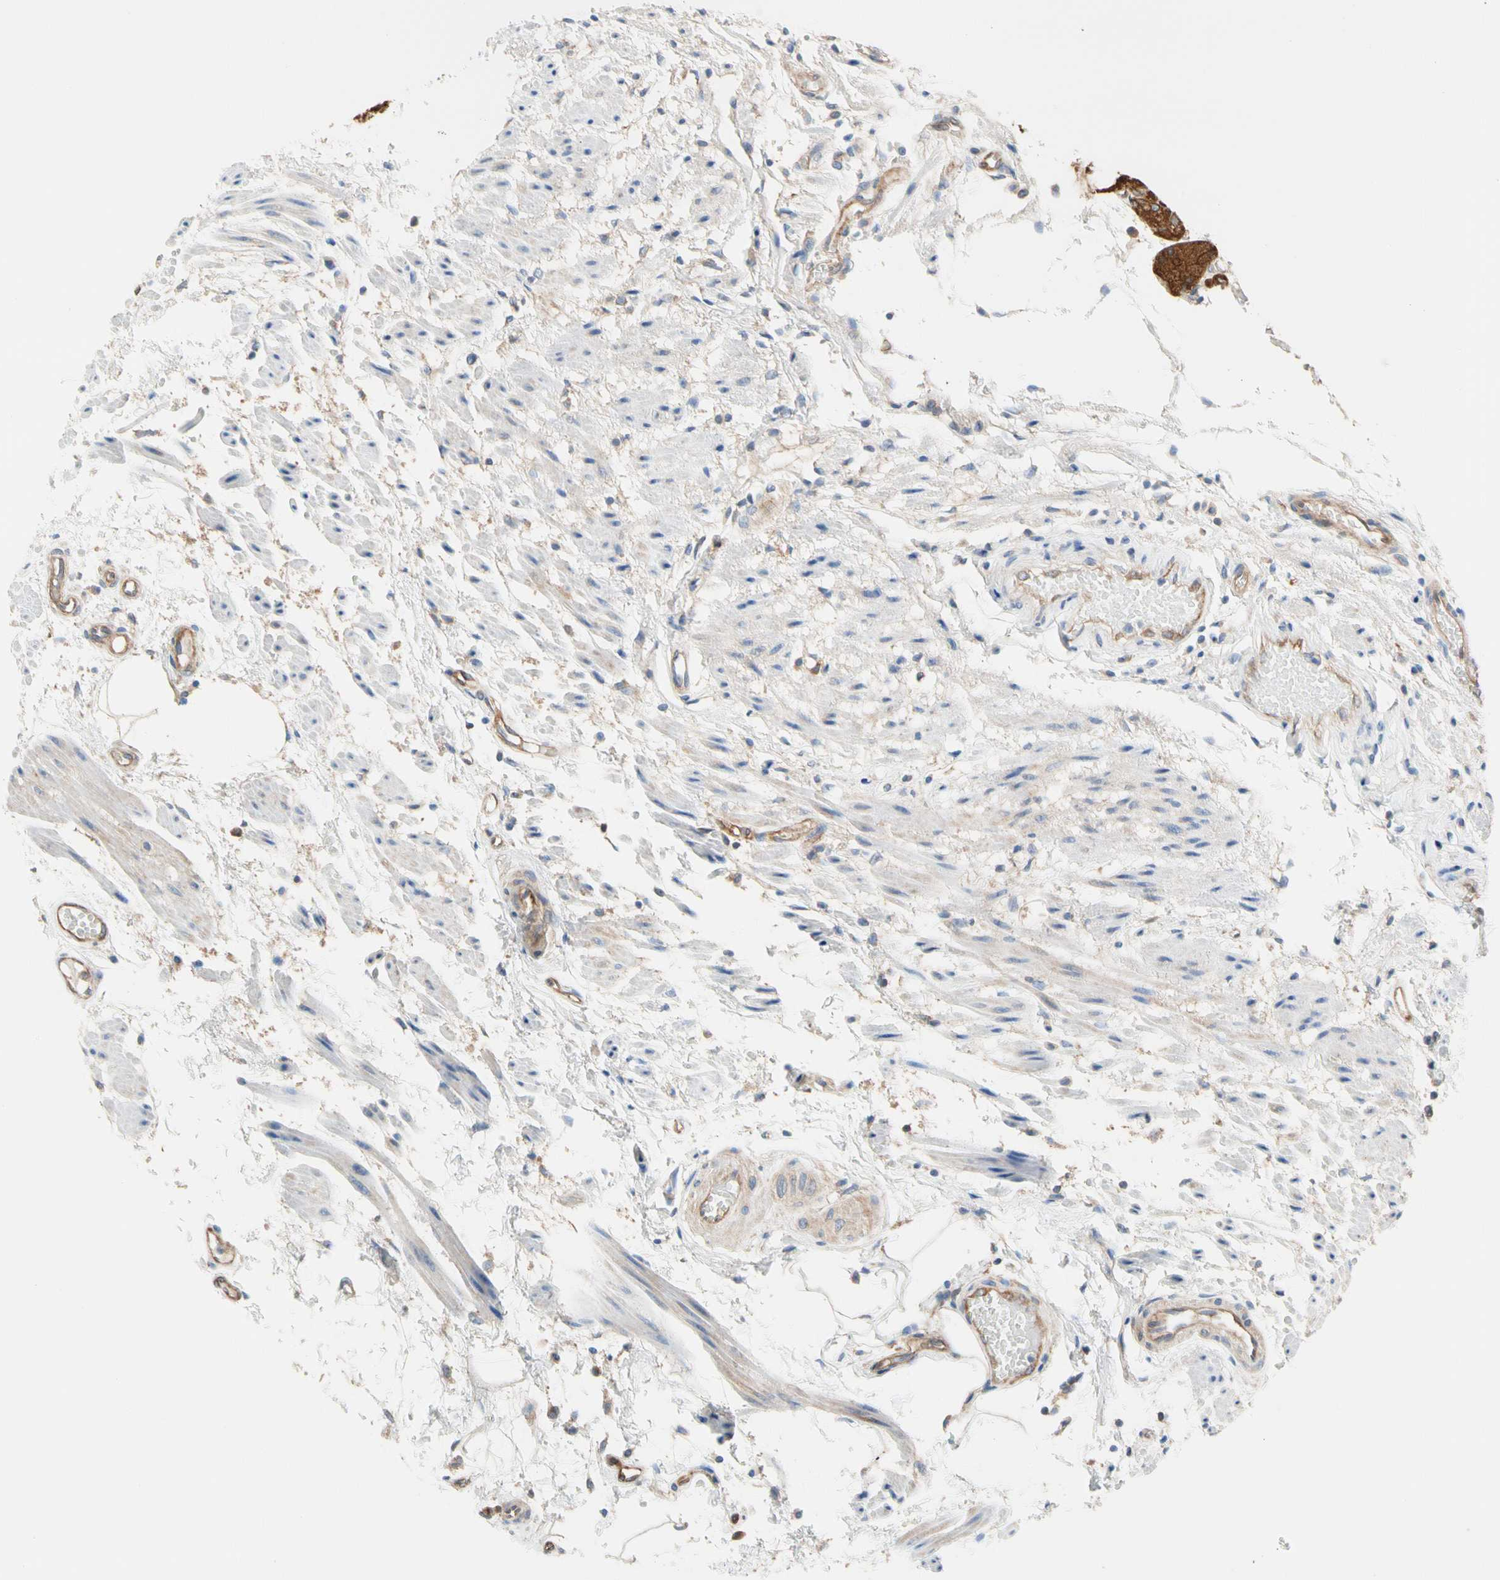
{"staining": {"intensity": "strong", "quantity": ">75%", "location": "cytoplasmic/membranous"}, "tissue": "stomach", "cell_type": "Glandular cells", "image_type": "normal", "snomed": [{"axis": "morphology", "description": "Normal tissue, NOS"}, {"axis": "topography", "description": "Stomach, upper"}], "caption": "Brown immunohistochemical staining in unremarkable stomach displays strong cytoplasmic/membranous staining in approximately >75% of glandular cells. The staining is performed using DAB (3,3'-diaminobenzidine) brown chromogen to label protein expression. The nuclei are counter-stained blue using hematoxylin.", "gene": "GPHN", "patient": {"sex": "male", "age": 72}}